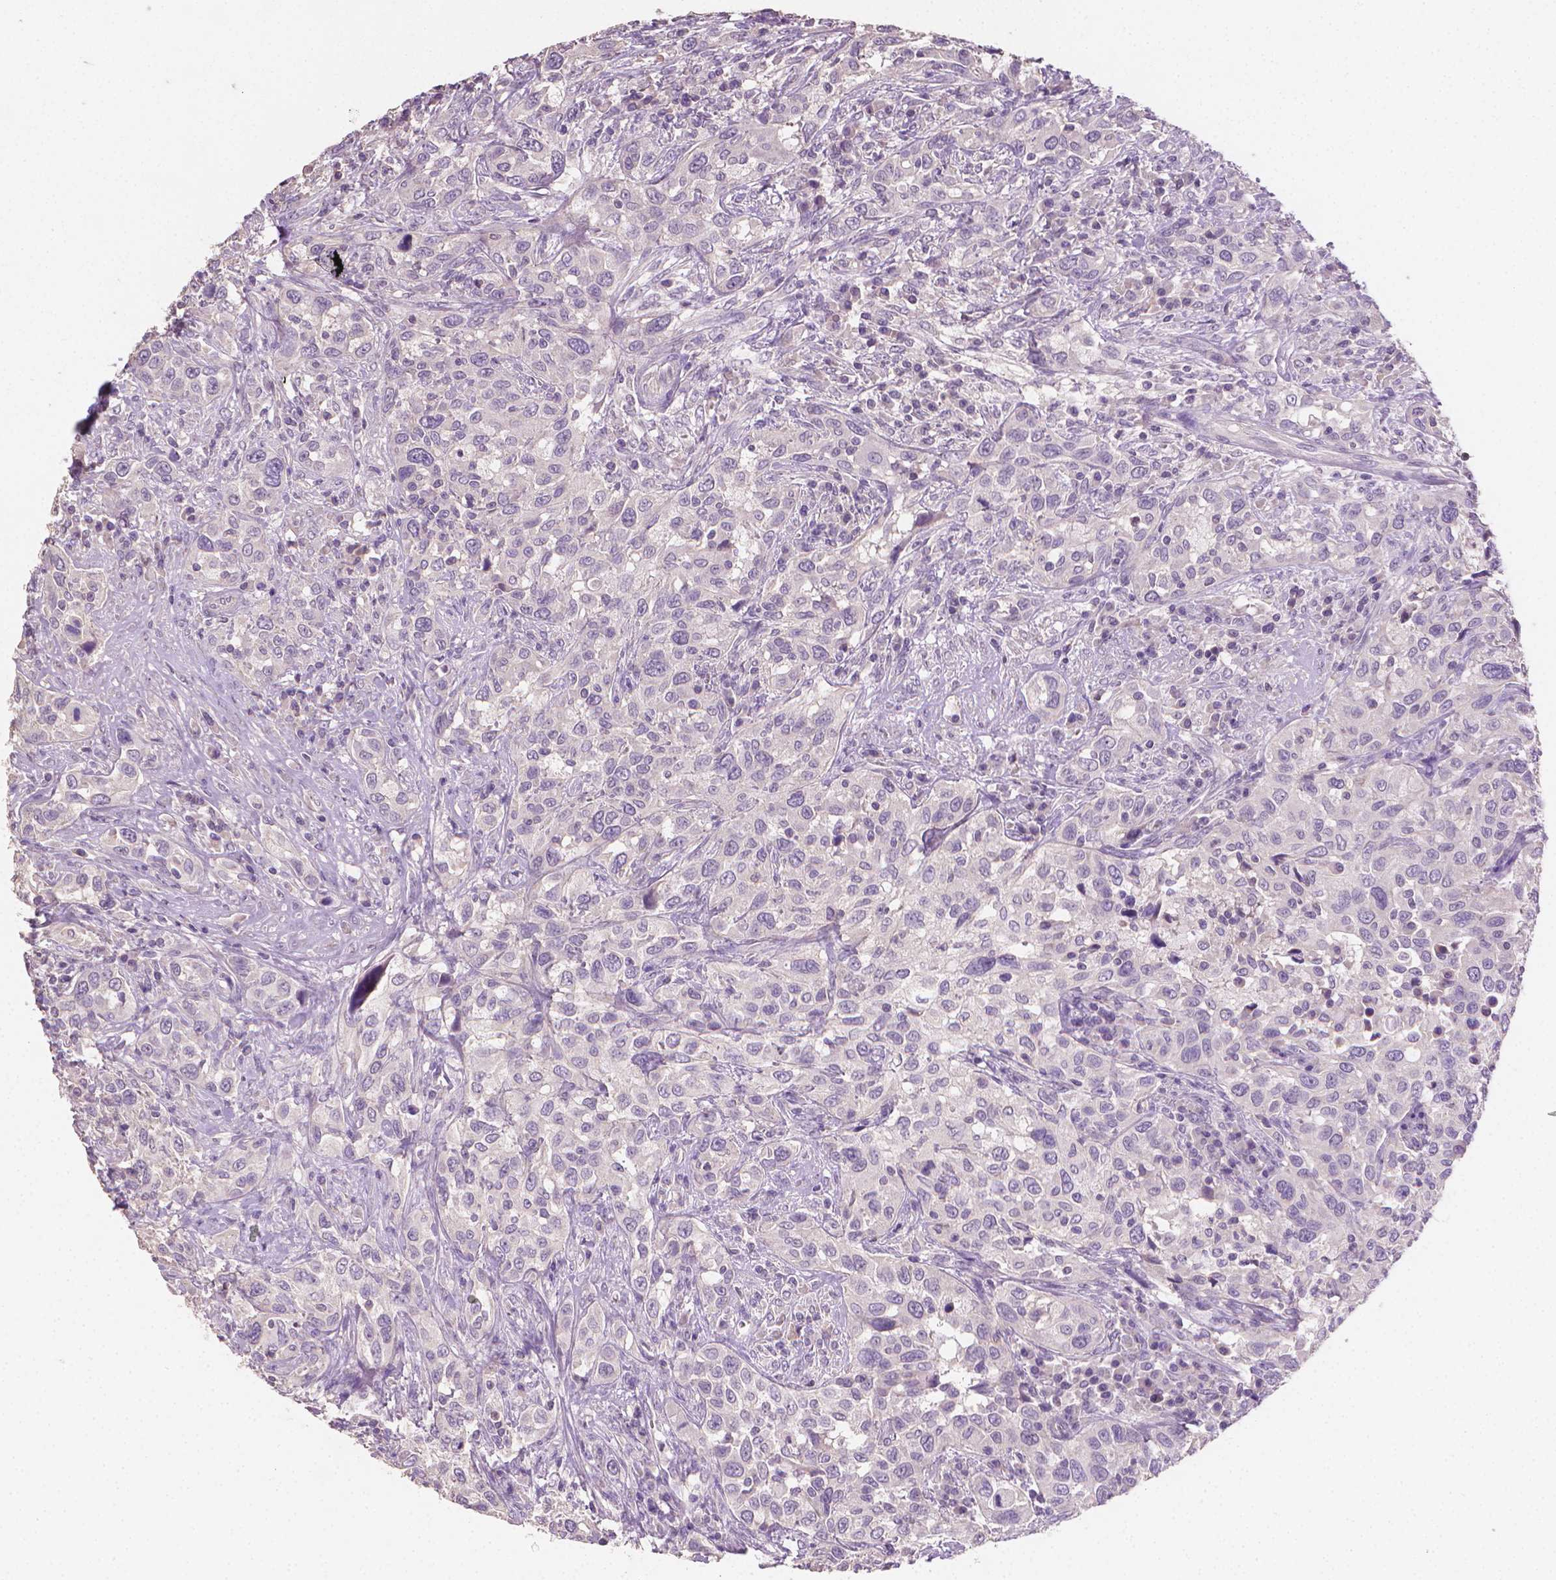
{"staining": {"intensity": "negative", "quantity": "none", "location": "none"}, "tissue": "urothelial cancer", "cell_type": "Tumor cells", "image_type": "cancer", "snomed": [{"axis": "morphology", "description": "Urothelial carcinoma, NOS"}, {"axis": "morphology", "description": "Urothelial carcinoma, High grade"}, {"axis": "topography", "description": "Urinary bladder"}], "caption": "Image shows no protein expression in tumor cells of high-grade urothelial carcinoma tissue.", "gene": "CATIP", "patient": {"sex": "female", "age": 64}}